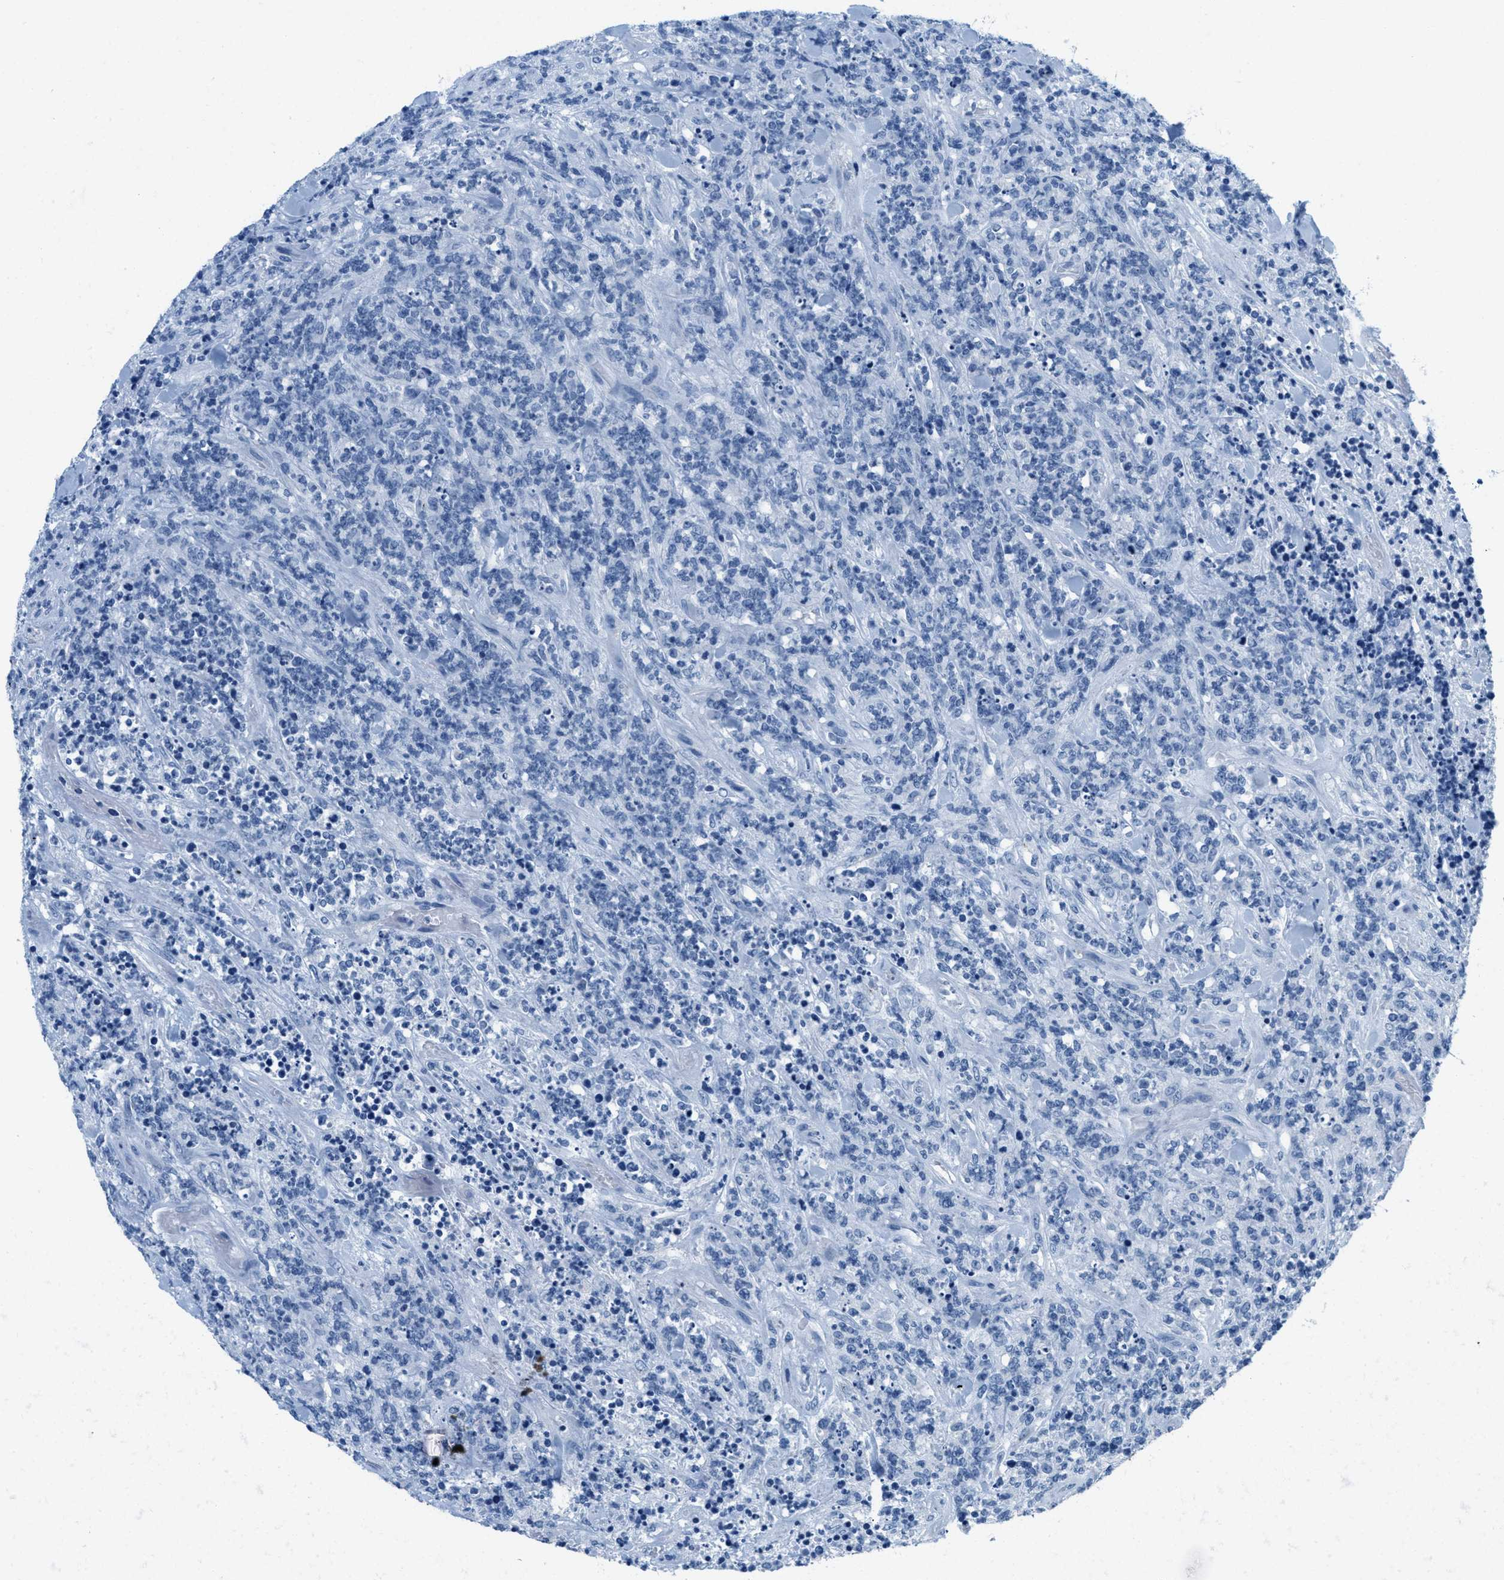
{"staining": {"intensity": "negative", "quantity": "none", "location": "none"}, "tissue": "lymphoma", "cell_type": "Tumor cells", "image_type": "cancer", "snomed": [{"axis": "morphology", "description": "Malignant lymphoma, non-Hodgkin's type, High grade"}, {"axis": "topography", "description": "Soft tissue"}], "caption": "Lymphoma was stained to show a protein in brown. There is no significant staining in tumor cells.", "gene": "MGARP", "patient": {"sex": "male", "age": 18}}